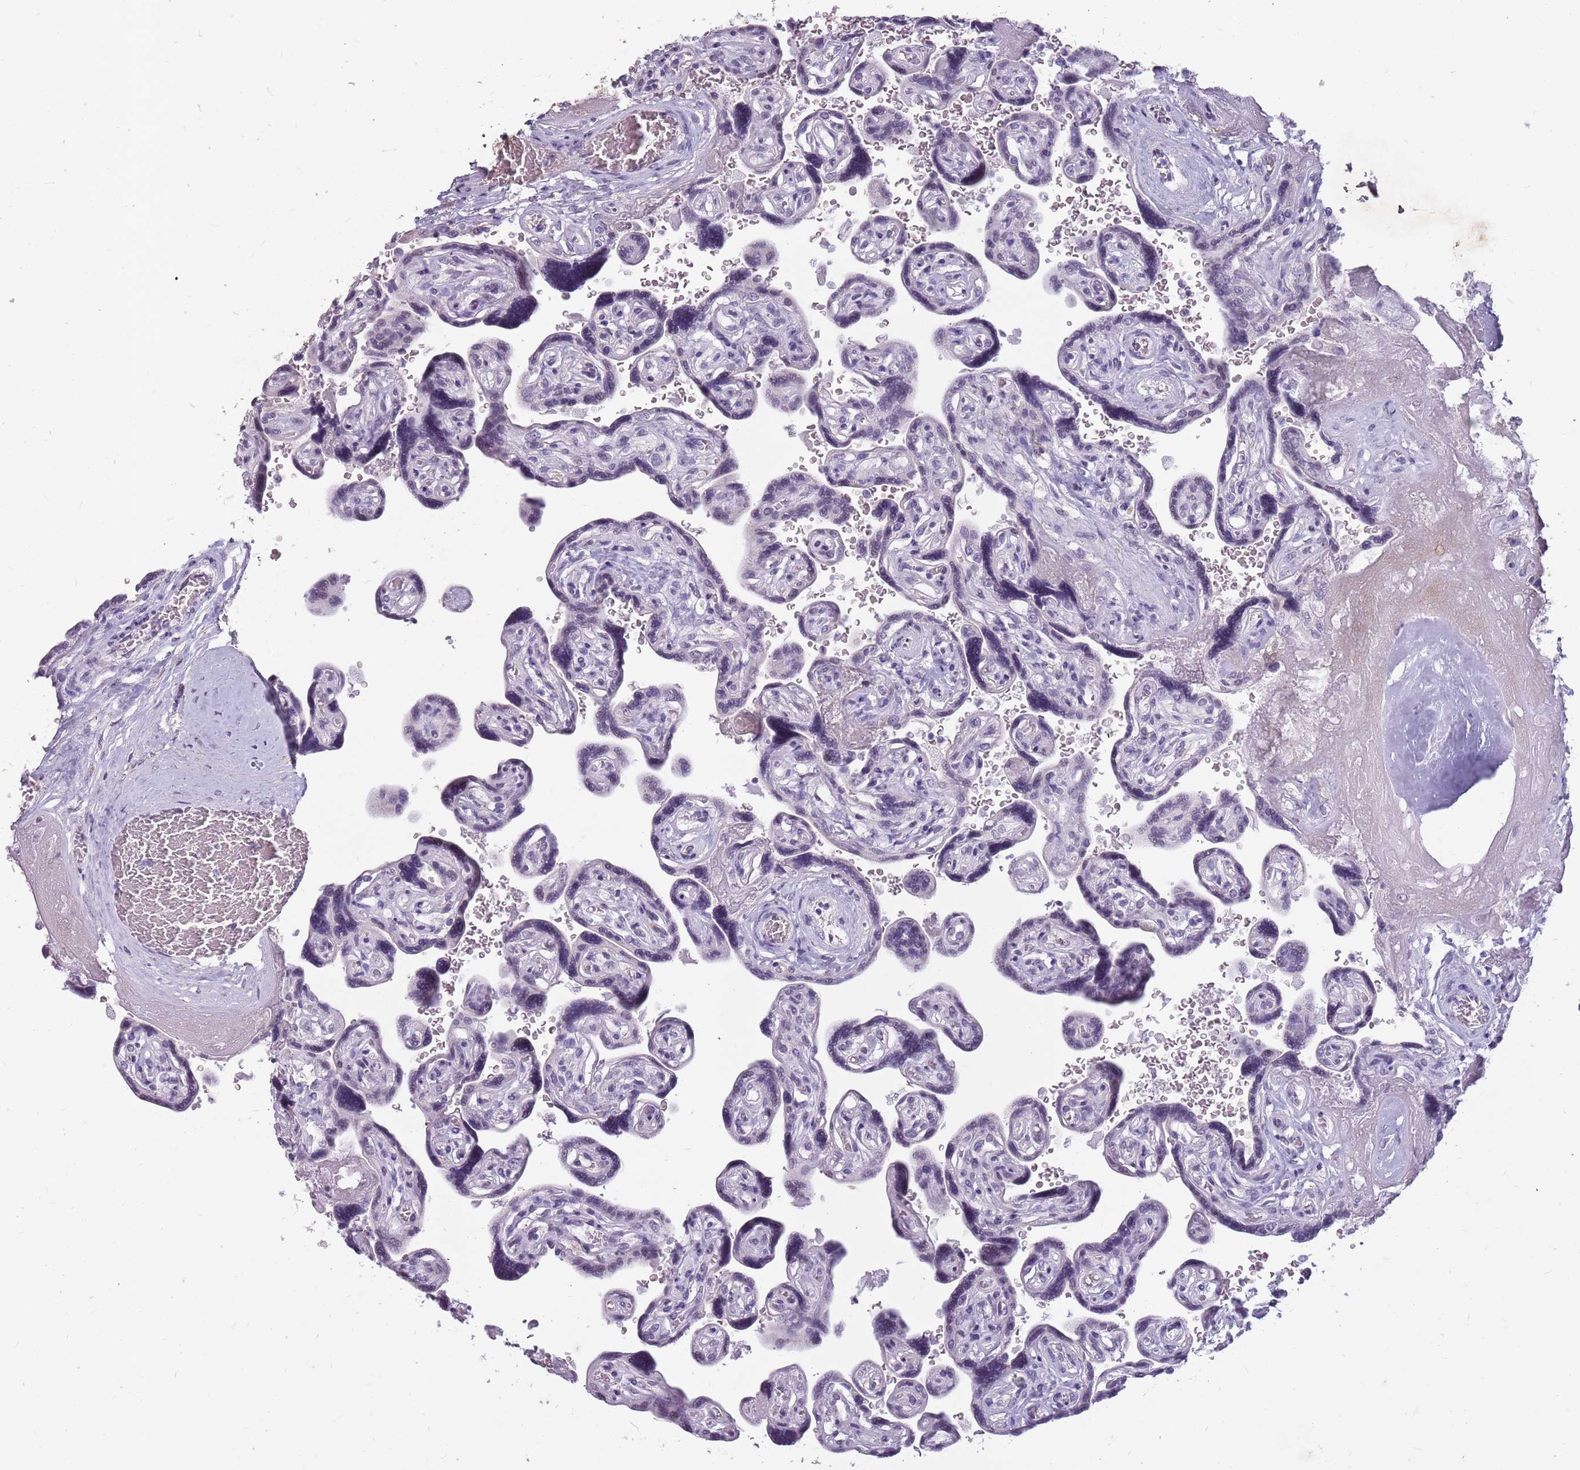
{"staining": {"intensity": "moderate", "quantity": ">75%", "location": "cytoplasmic/membranous"}, "tissue": "placenta", "cell_type": "Decidual cells", "image_type": "normal", "snomed": [{"axis": "morphology", "description": "Normal tissue, NOS"}, {"axis": "topography", "description": "Placenta"}], "caption": "Placenta stained with a brown dye reveals moderate cytoplasmic/membranous positive staining in approximately >75% of decidual cells.", "gene": "NEK6", "patient": {"sex": "female", "age": 32}}